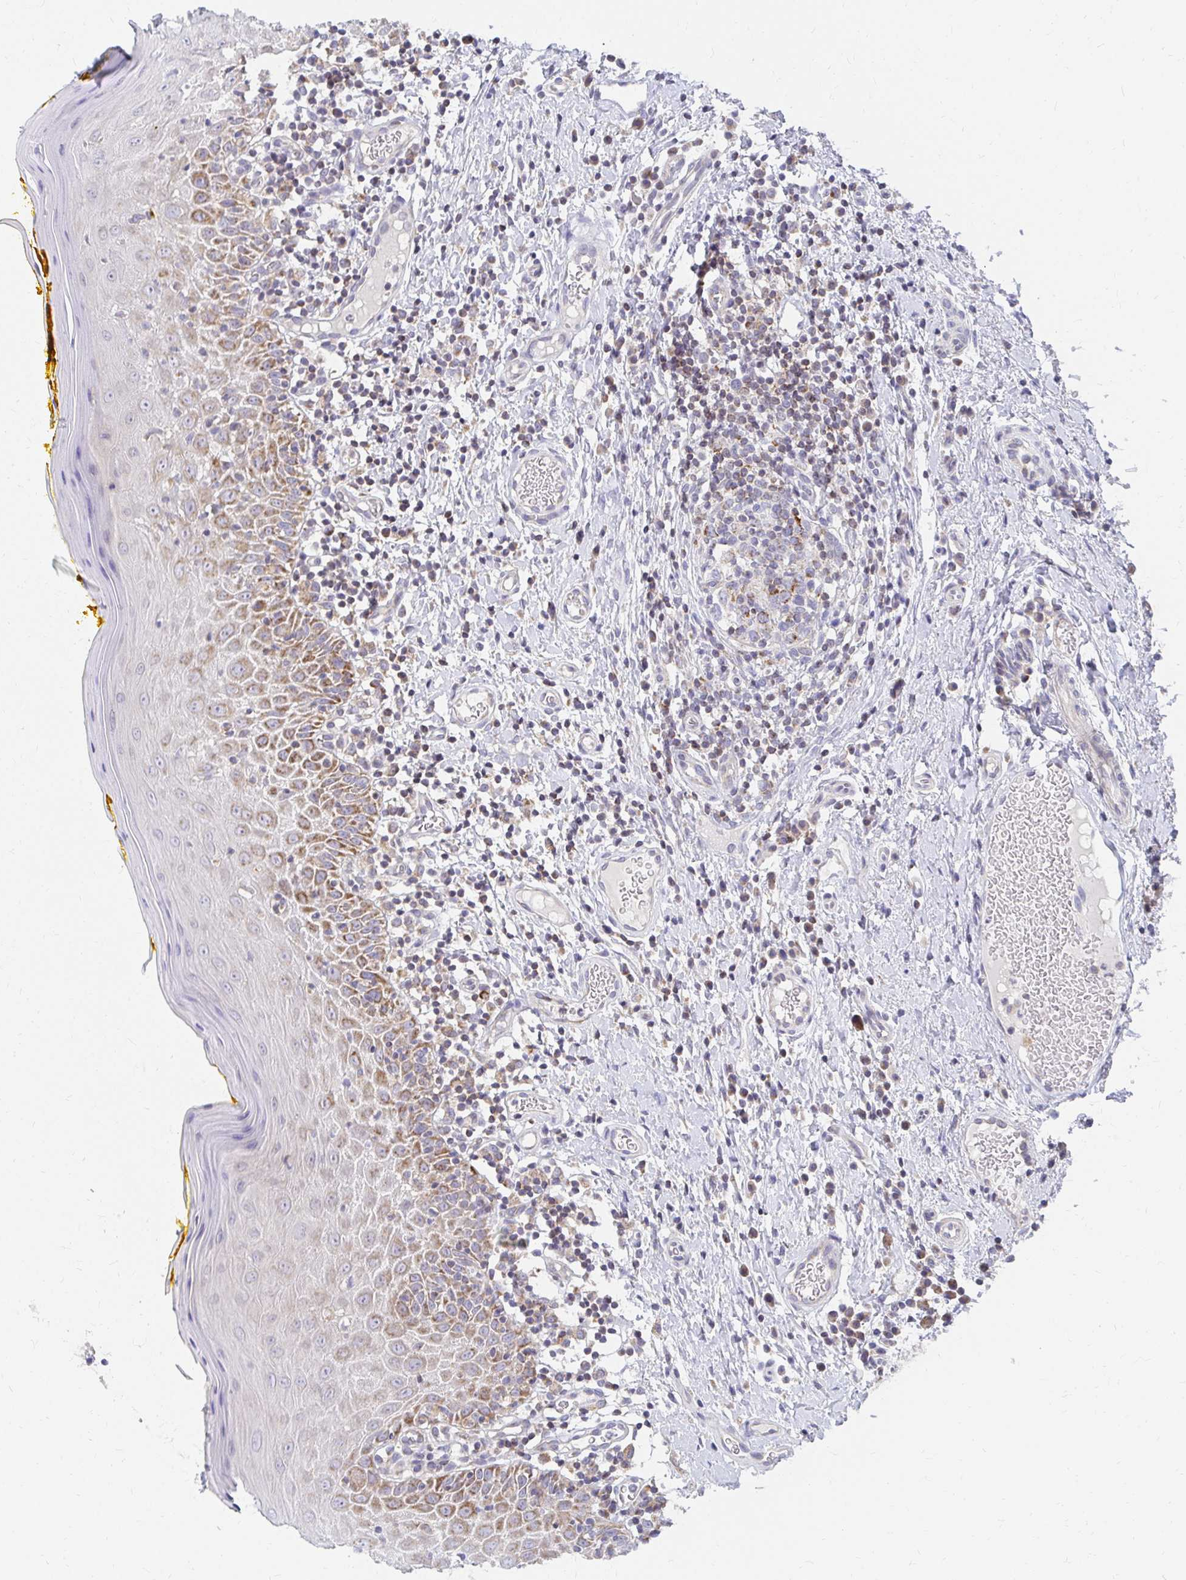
{"staining": {"intensity": "moderate", "quantity": "25%-75%", "location": "cytoplasmic/membranous"}, "tissue": "oral mucosa", "cell_type": "Squamous epithelial cells", "image_type": "normal", "snomed": [{"axis": "morphology", "description": "Normal tissue, NOS"}, {"axis": "topography", "description": "Oral tissue"}, {"axis": "topography", "description": "Tounge, NOS"}], "caption": "The image shows staining of benign oral mucosa, revealing moderate cytoplasmic/membranous protein positivity (brown color) within squamous epithelial cells. The staining was performed using DAB to visualize the protein expression in brown, while the nuclei were stained in blue with hematoxylin (Magnification: 20x).", "gene": "EXOC5", "patient": {"sex": "female", "age": 58}}